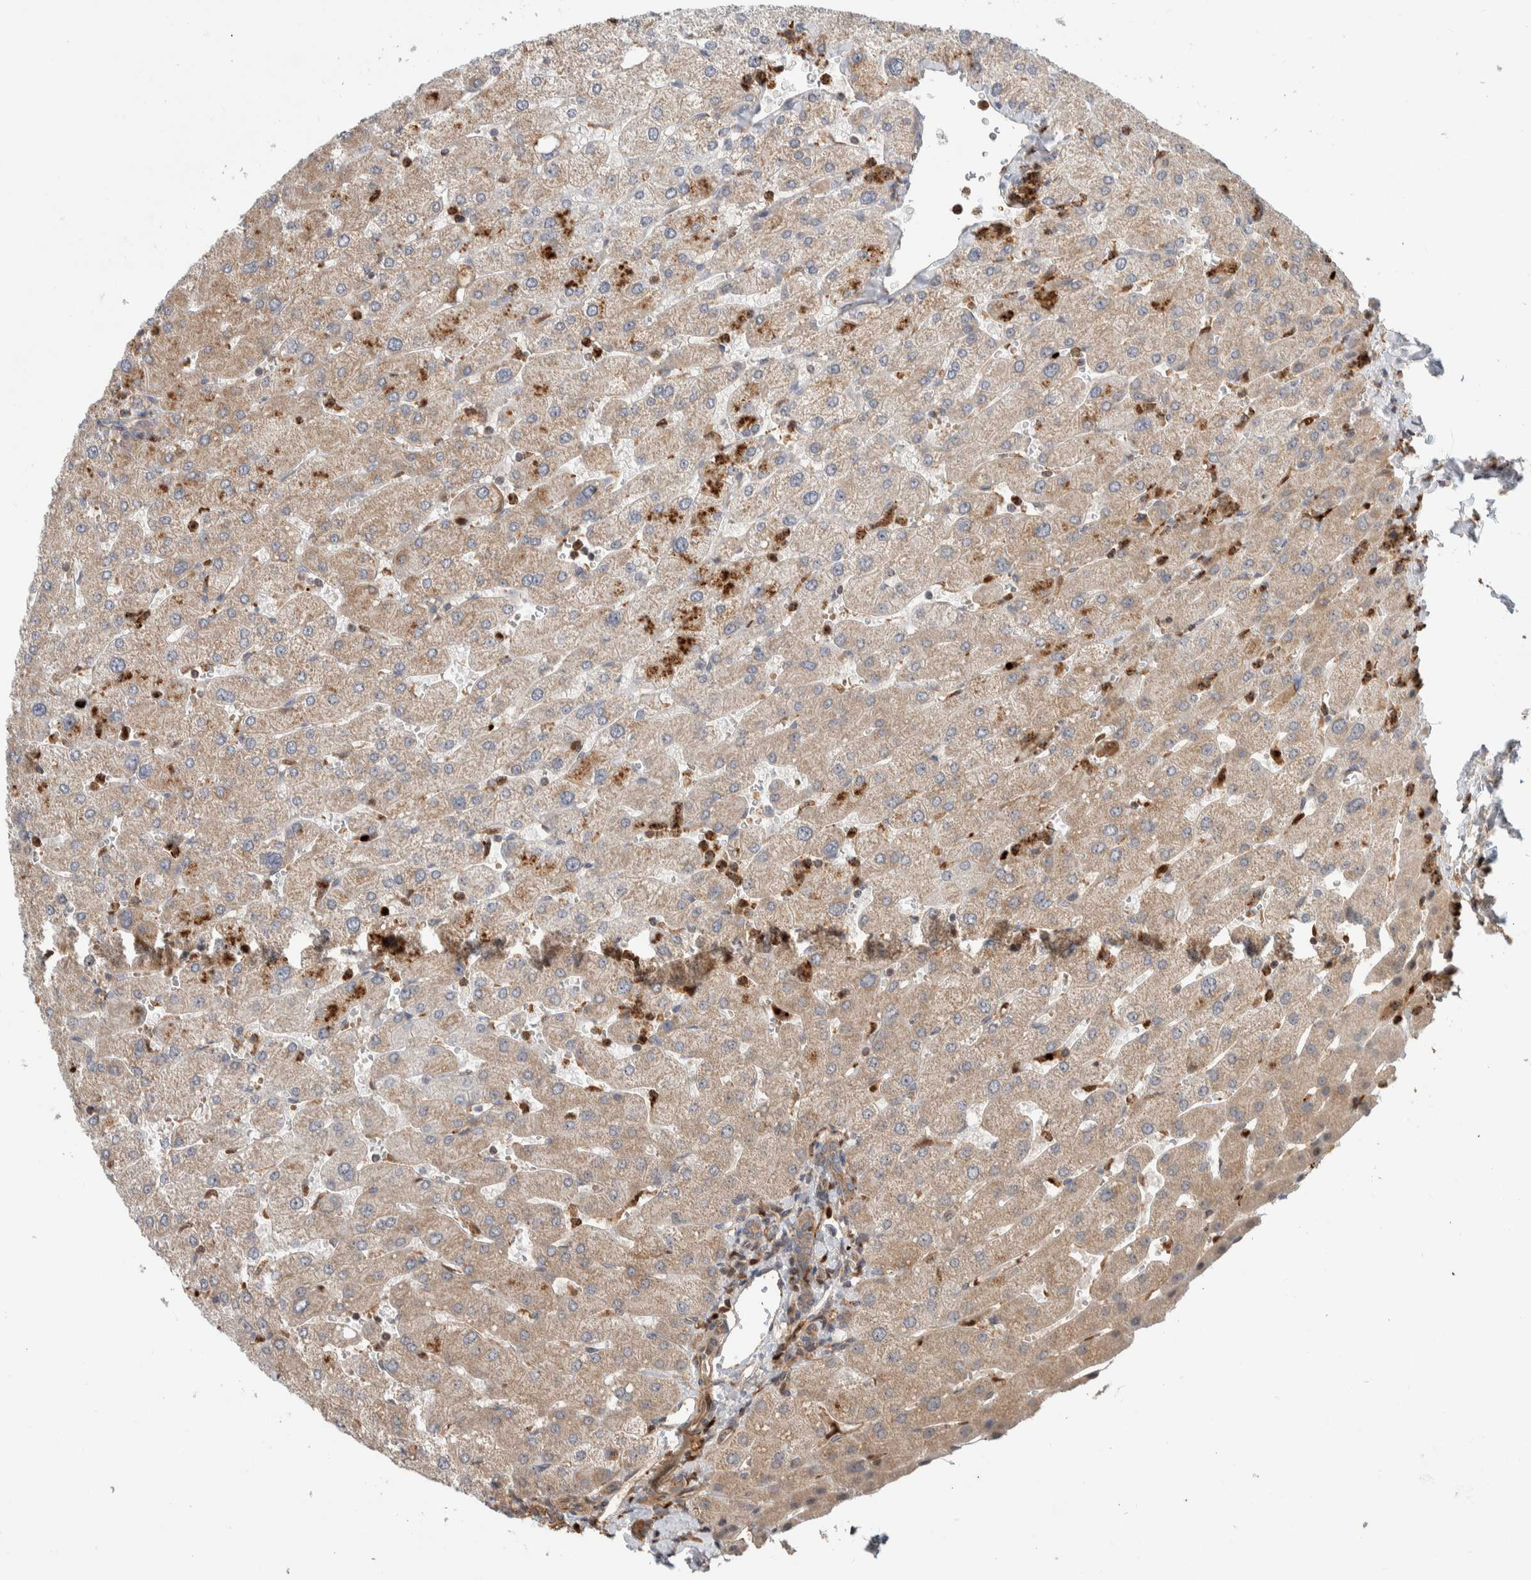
{"staining": {"intensity": "moderate", "quantity": ">75%", "location": "cytoplasmic/membranous"}, "tissue": "liver", "cell_type": "Cholangiocytes", "image_type": "normal", "snomed": [{"axis": "morphology", "description": "Normal tissue, NOS"}, {"axis": "topography", "description": "Liver"}], "caption": "High-magnification brightfield microscopy of normal liver stained with DAB (3,3'-diaminobenzidine) (brown) and counterstained with hematoxylin (blue). cholangiocytes exhibit moderate cytoplasmic/membranous positivity is seen in about>75% of cells.", "gene": "VPS53", "patient": {"sex": "male", "age": 55}}